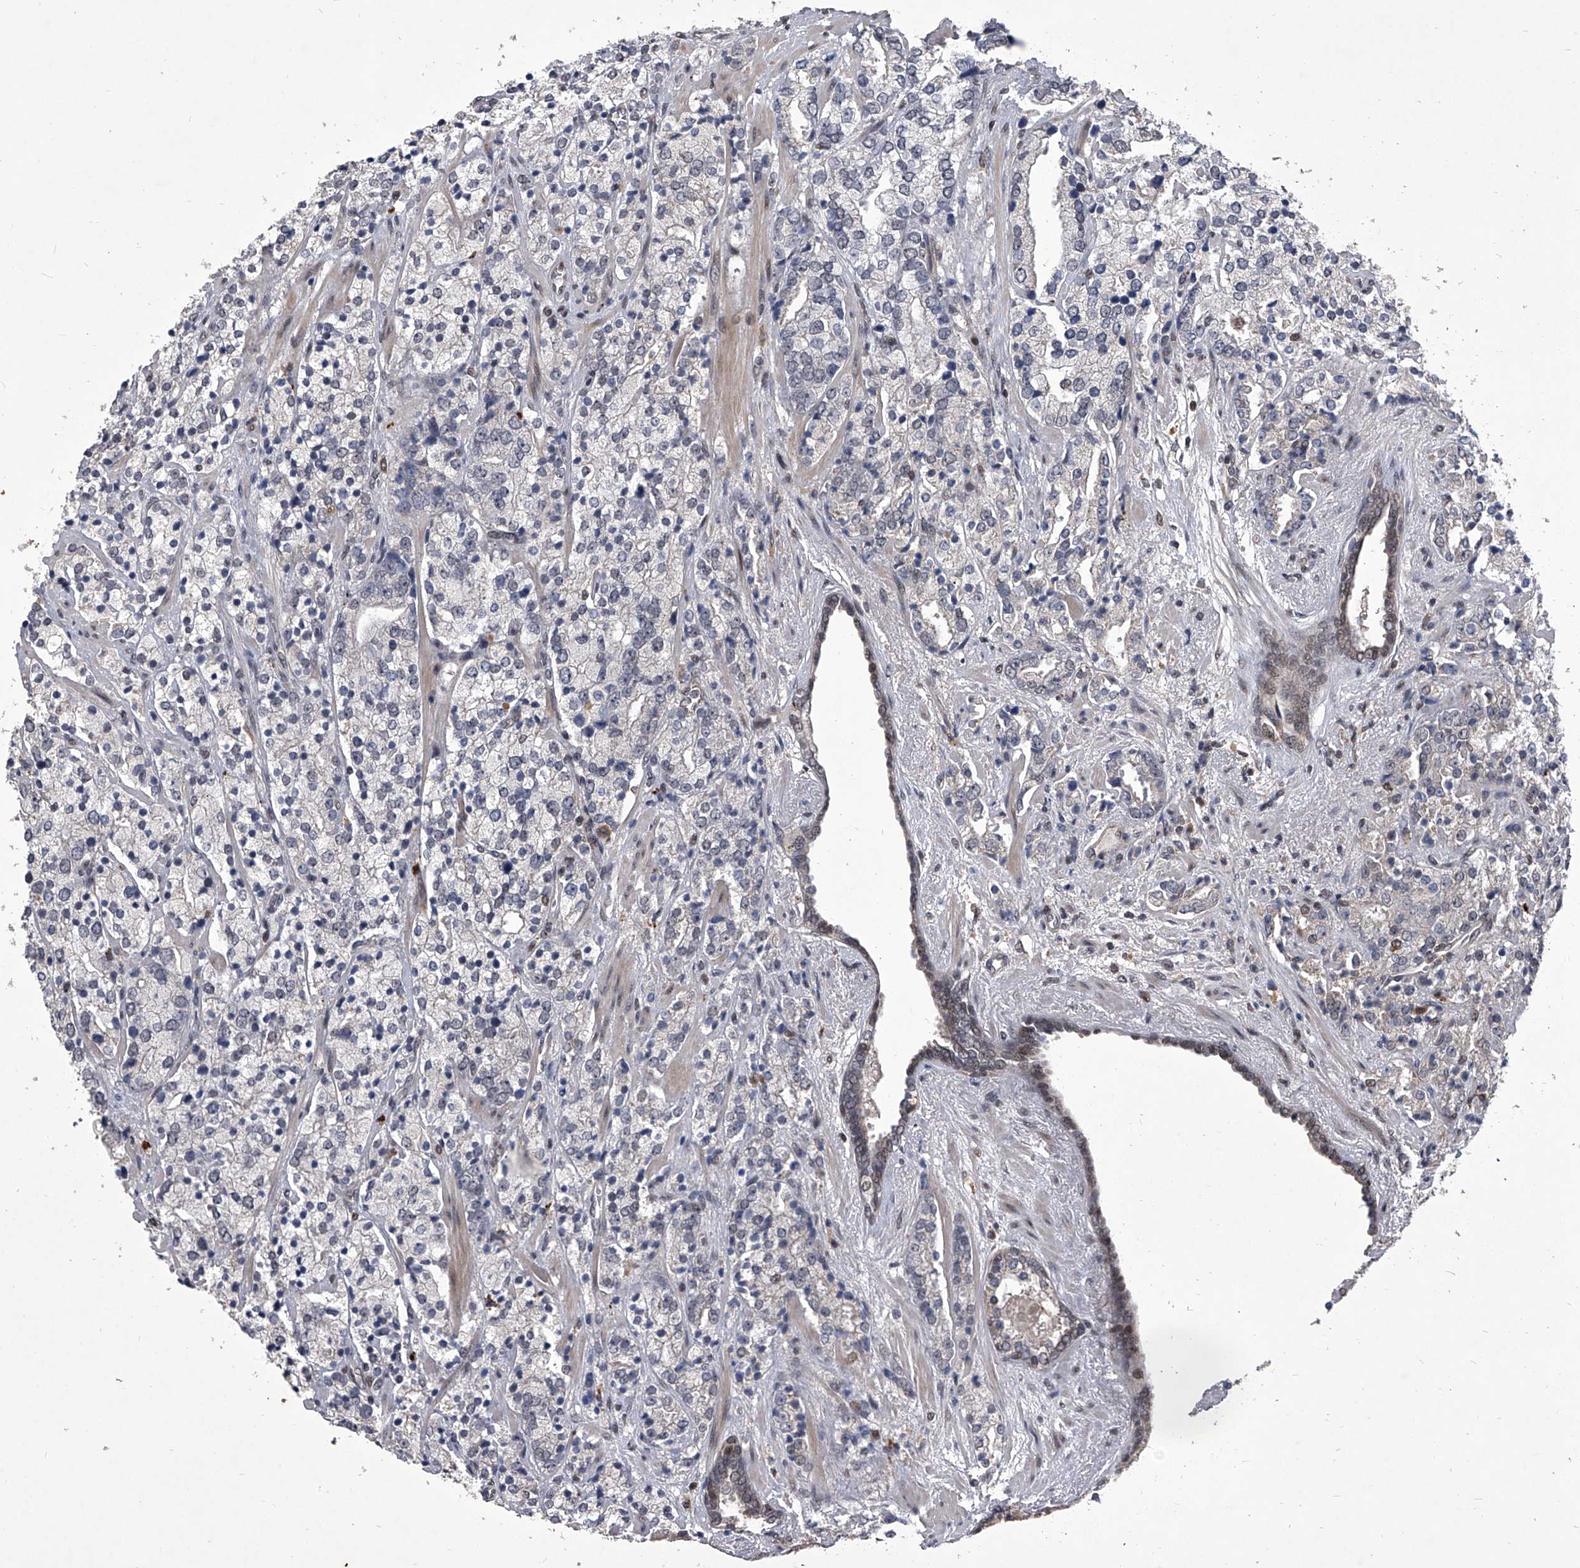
{"staining": {"intensity": "negative", "quantity": "none", "location": "none"}, "tissue": "prostate cancer", "cell_type": "Tumor cells", "image_type": "cancer", "snomed": [{"axis": "morphology", "description": "Adenocarcinoma, High grade"}, {"axis": "topography", "description": "Prostate"}], "caption": "Protein analysis of prostate cancer (adenocarcinoma (high-grade)) demonstrates no significant expression in tumor cells.", "gene": "CMTR1", "patient": {"sex": "male", "age": 71}}